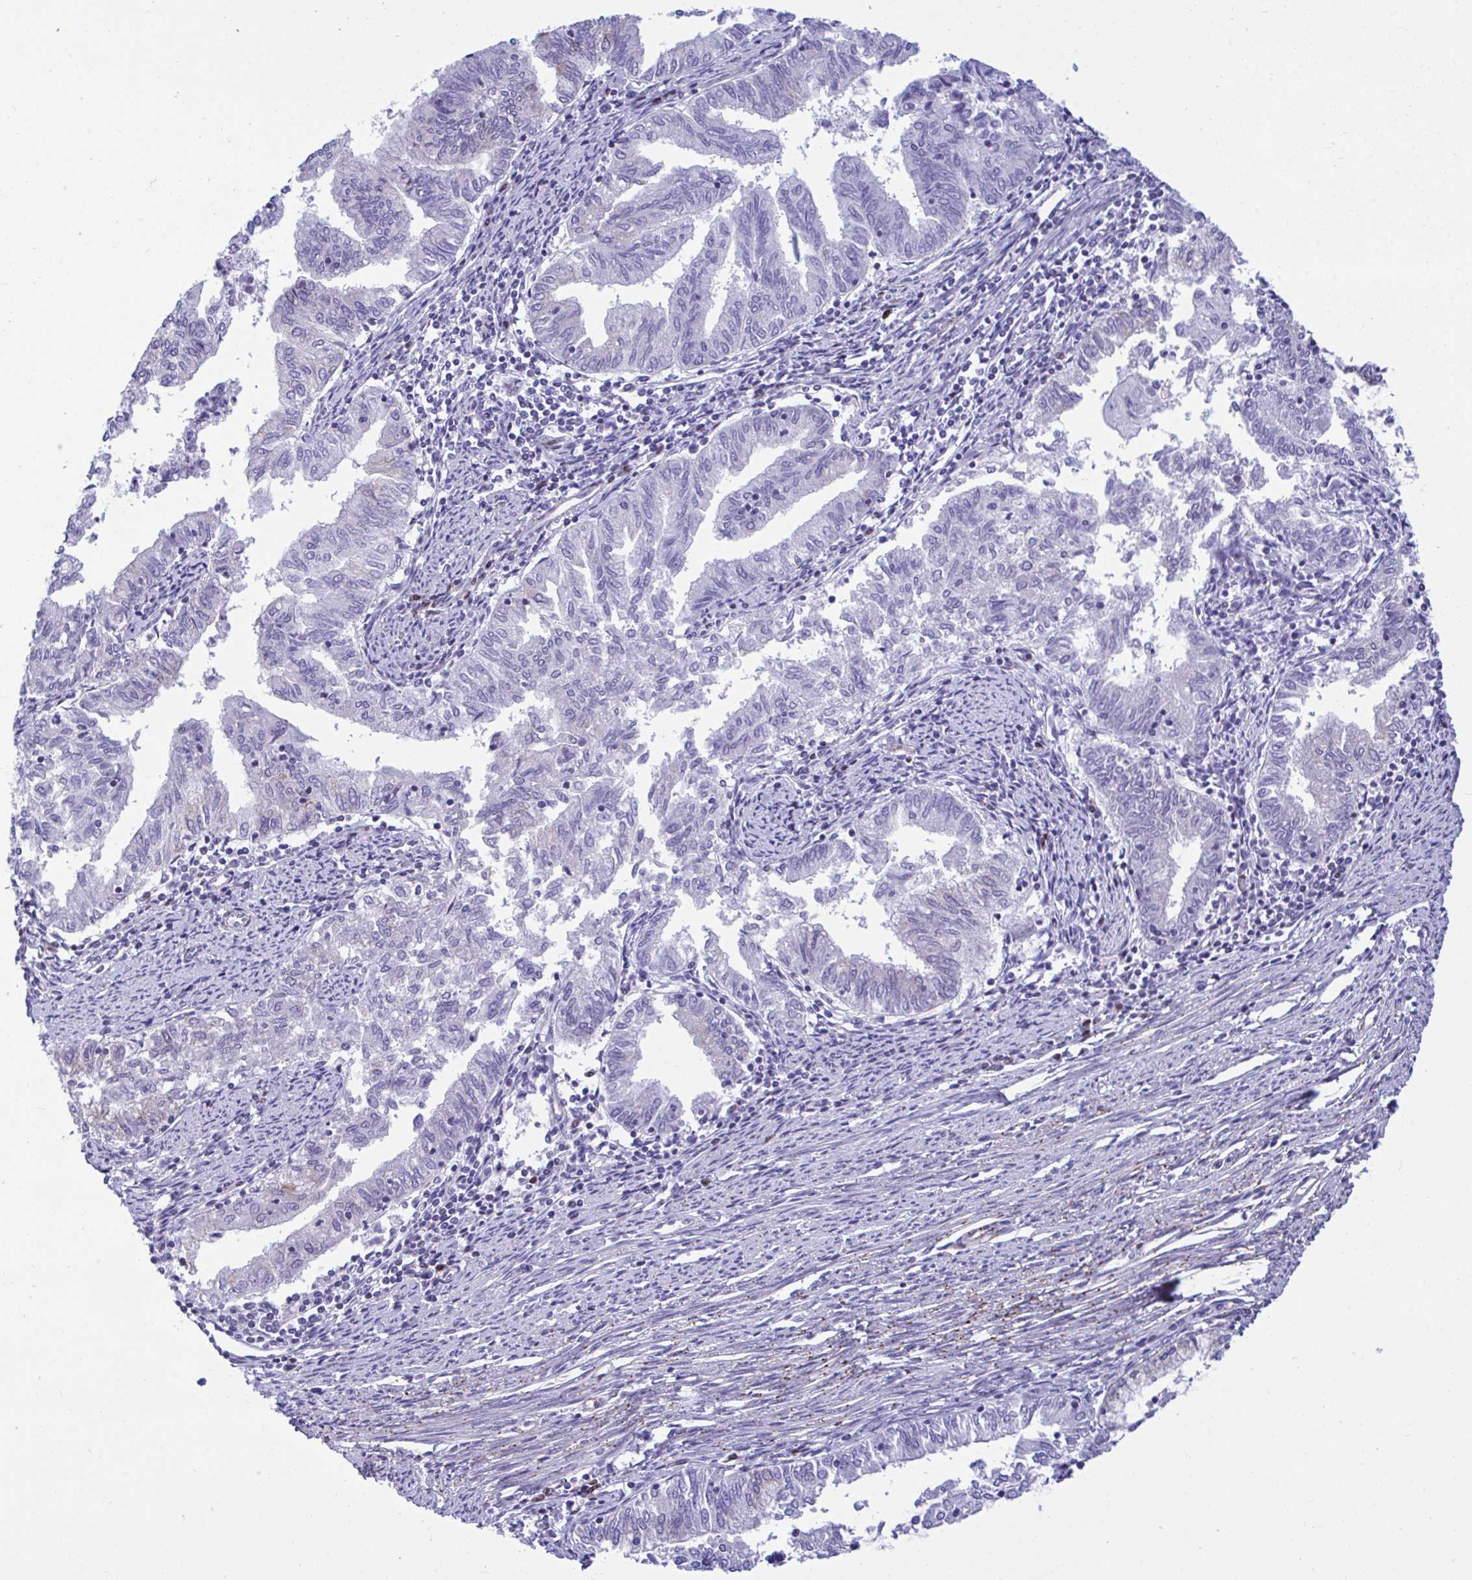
{"staining": {"intensity": "strong", "quantity": "<25%", "location": "cytoplasmic/membranous"}, "tissue": "endometrial cancer", "cell_type": "Tumor cells", "image_type": "cancer", "snomed": [{"axis": "morphology", "description": "Adenocarcinoma, NOS"}, {"axis": "topography", "description": "Endometrium"}], "caption": "Strong cytoplasmic/membranous positivity for a protein is present in about <25% of tumor cells of endometrial cancer using IHC.", "gene": "SLC25A51", "patient": {"sex": "female", "age": 79}}